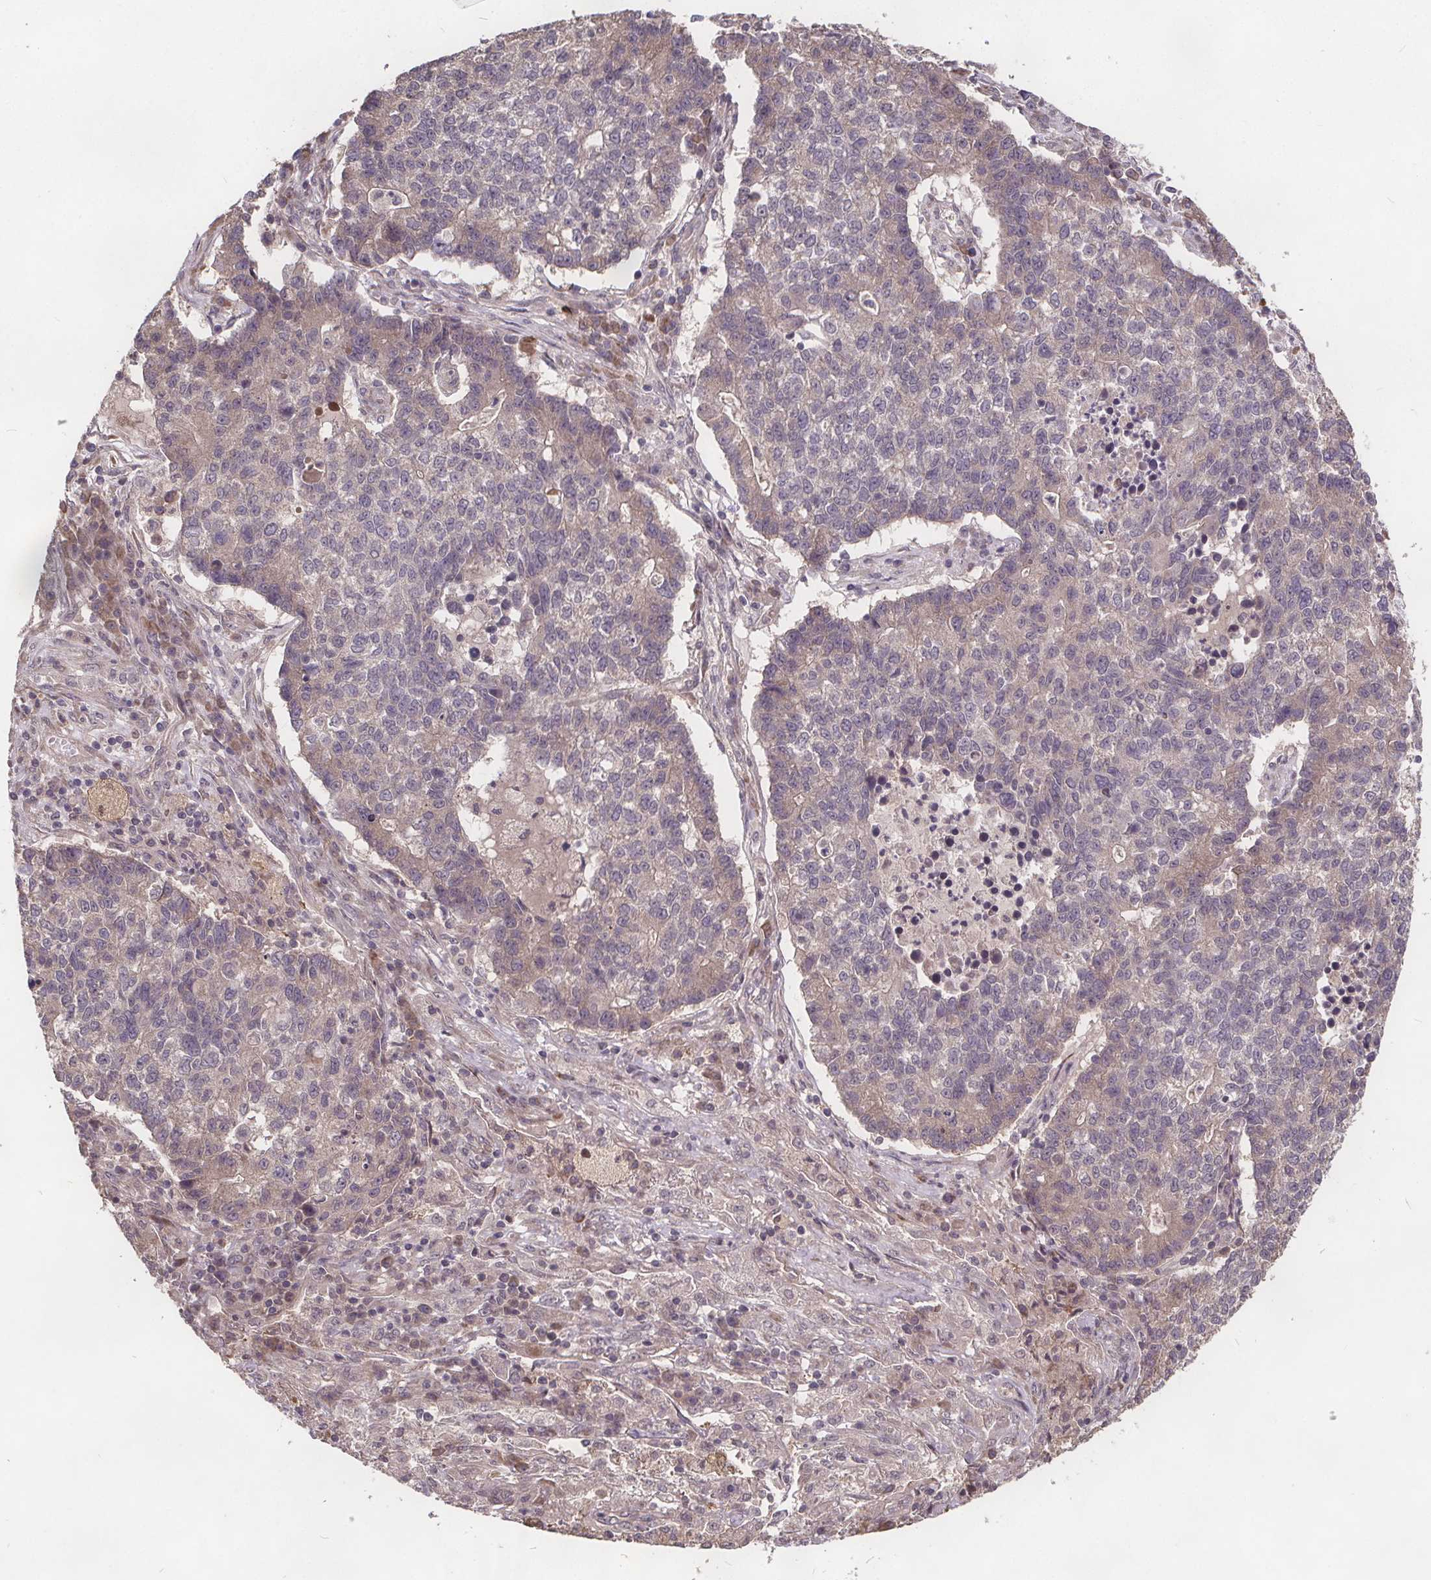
{"staining": {"intensity": "negative", "quantity": "none", "location": "none"}, "tissue": "lung cancer", "cell_type": "Tumor cells", "image_type": "cancer", "snomed": [{"axis": "morphology", "description": "Adenocarcinoma, NOS"}, {"axis": "topography", "description": "Lung"}], "caption": "This is a histopathology image of IHC staining of lung adenocarcinoma, which shows no expression in tumor cells. (IHC, brightfield microscopy, high magnification).", "gene": "USP9X", "patient": {"sex": "male", "age": 57}}